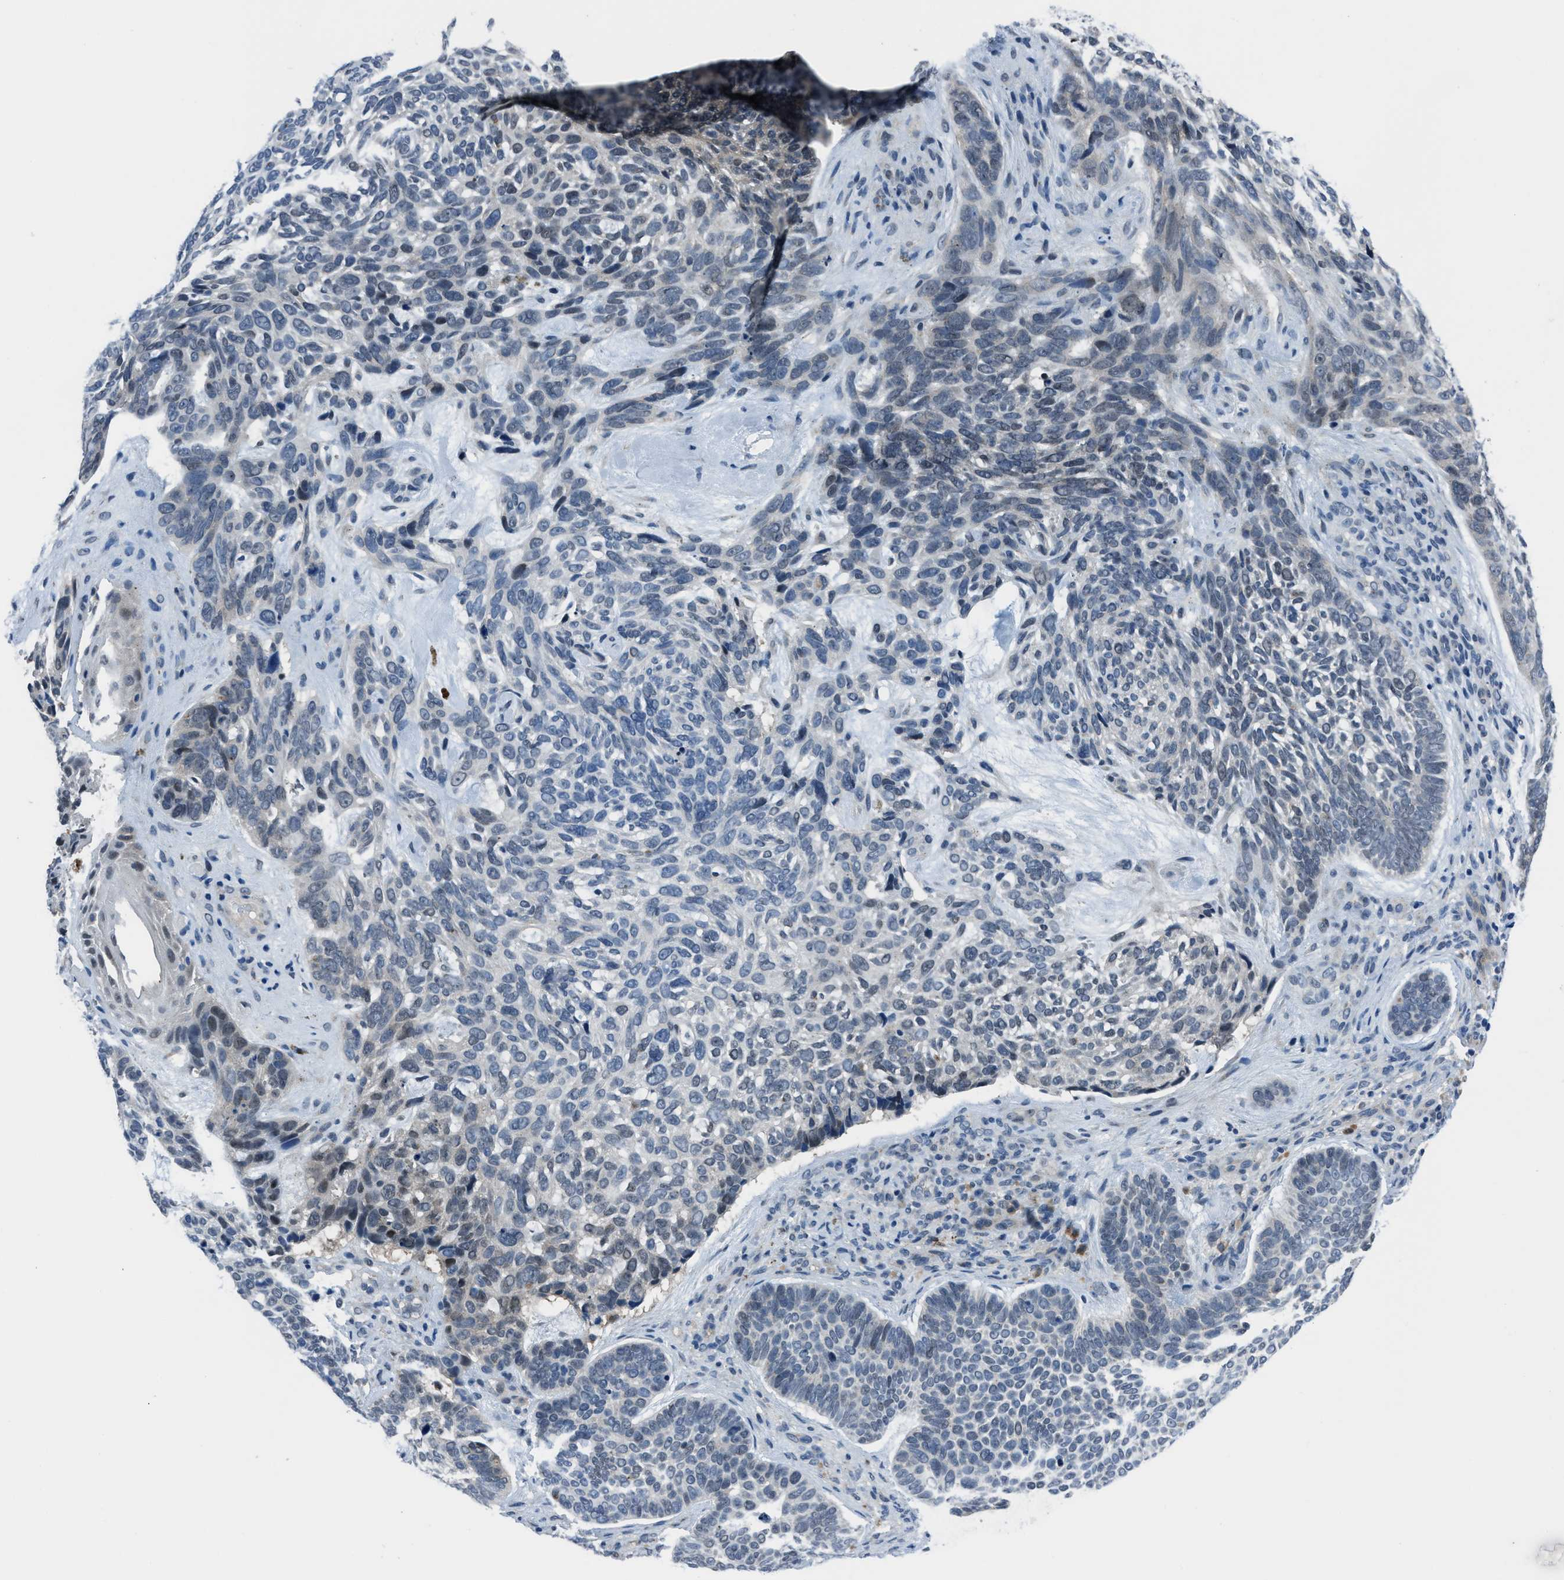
{"staining": {"intensity": "negative", "quantity": "none", "location": "none"}, "tissue": "skin cancer", "cell_type": "Tumor cells", "image_type": "cancer", "snomed": [{"axis": "morphology", "description": "Basal cell carcinoma"}, {"axis": "topography", "description": "Skin"}, {"axis": "topography", "description": "Skin of head"}], "caption": "This photomicrograph is of skin cancer (basal cell carcinoma) stained with immunohistochemistry (IHC) to label a protein in brown with the nuclei are counter-stained blue. There is no expression in tumor cells.", "gene": "DUSP19", "patient": {"sex": "female", "age": 85}}